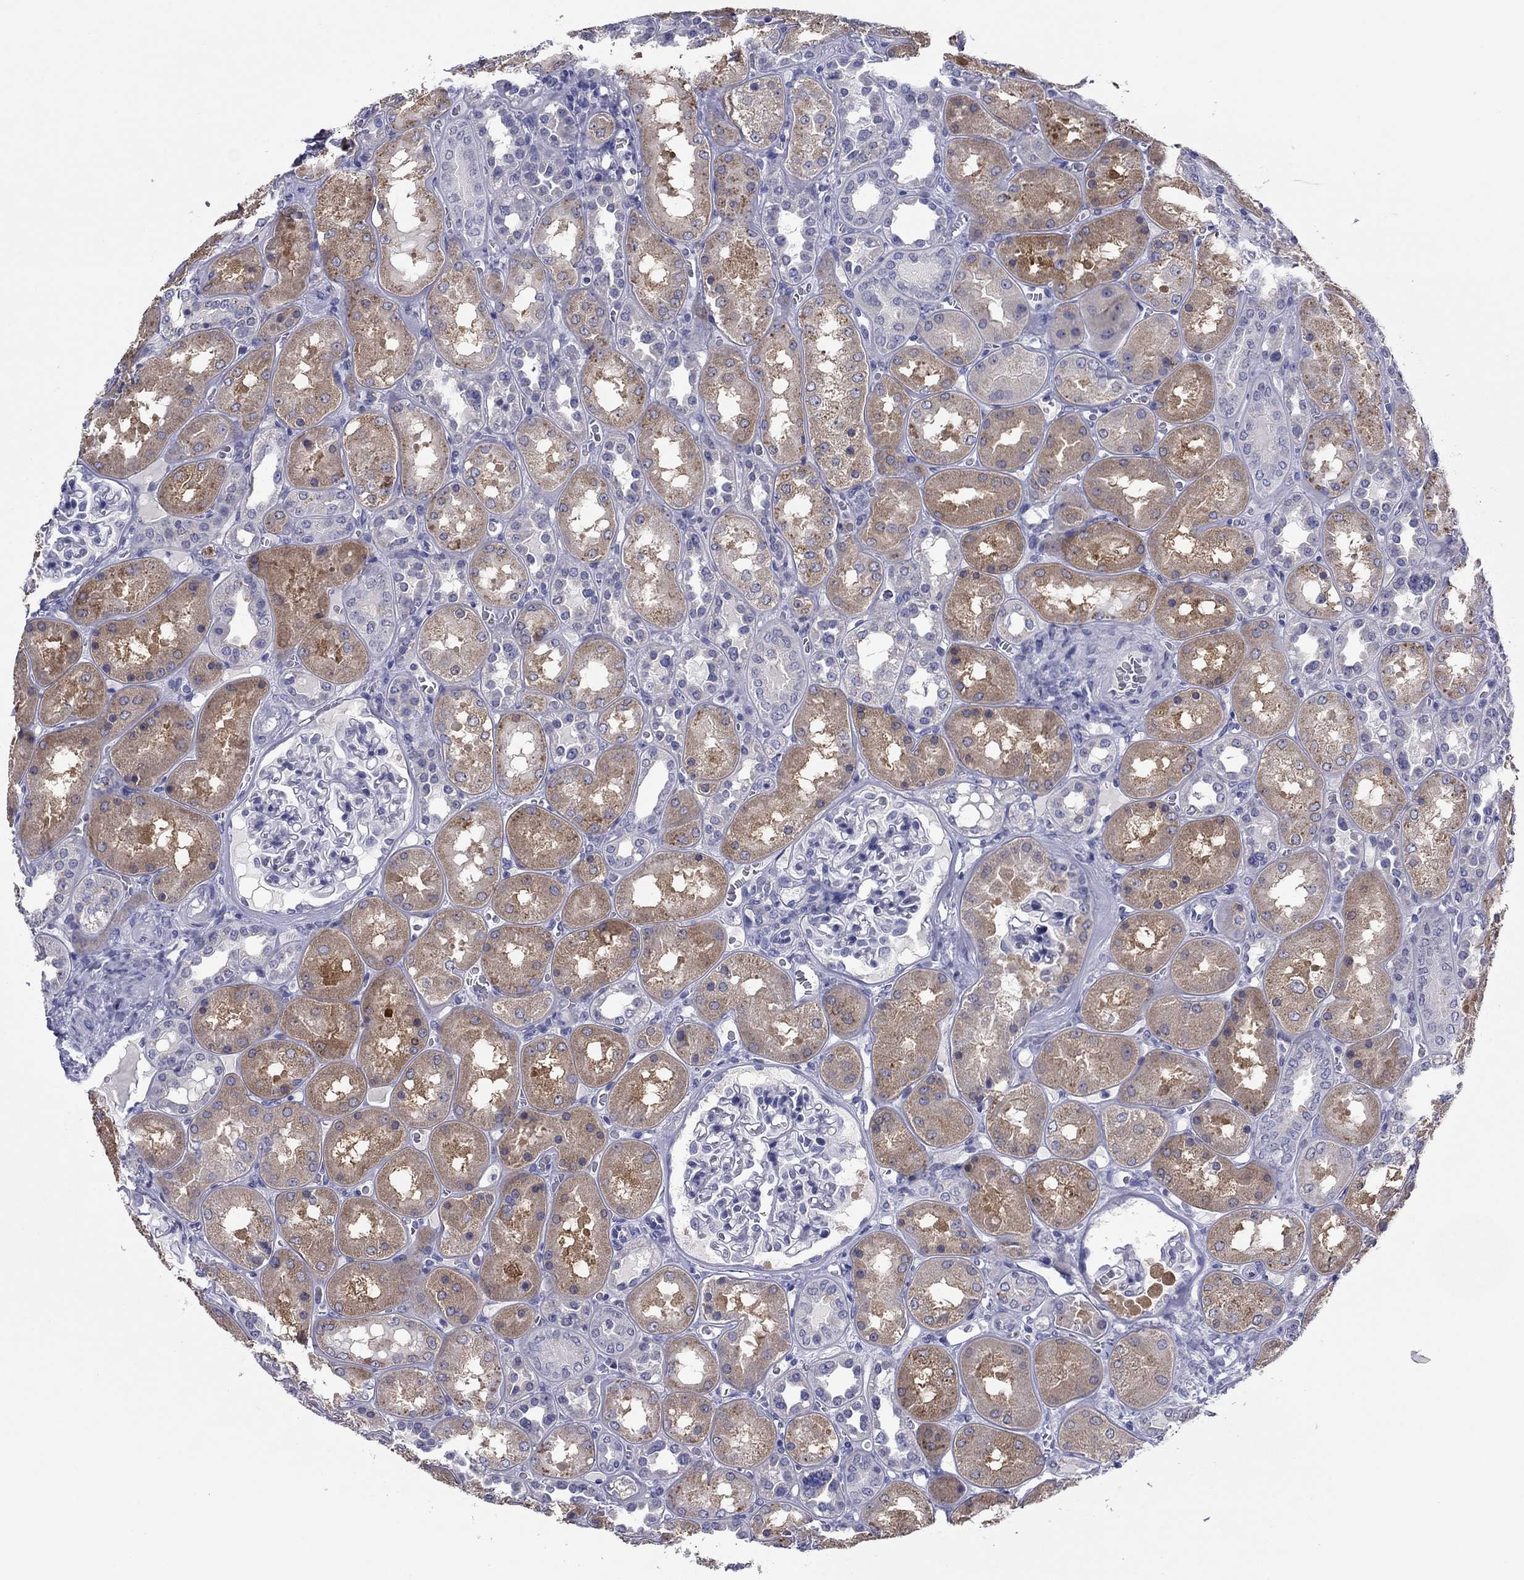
{"staining": {"intensity": "negative", "quantity": "none", "location": "none"}, "tissue": "kidney", "cell_type": "Cells in glomeruli", "image_type": "normal", "snomed": [{"axis": "morphology", "description": "Normal tissue, NOS"}, {"axis": "topography", "description": "Kidney"}], "caption": "Immunohistochemical staining of benign human kidney shows no significant expression in cells in glomeruli.", "gene": "TCFL5", "patient": {"sex": "male", "age": 73}}